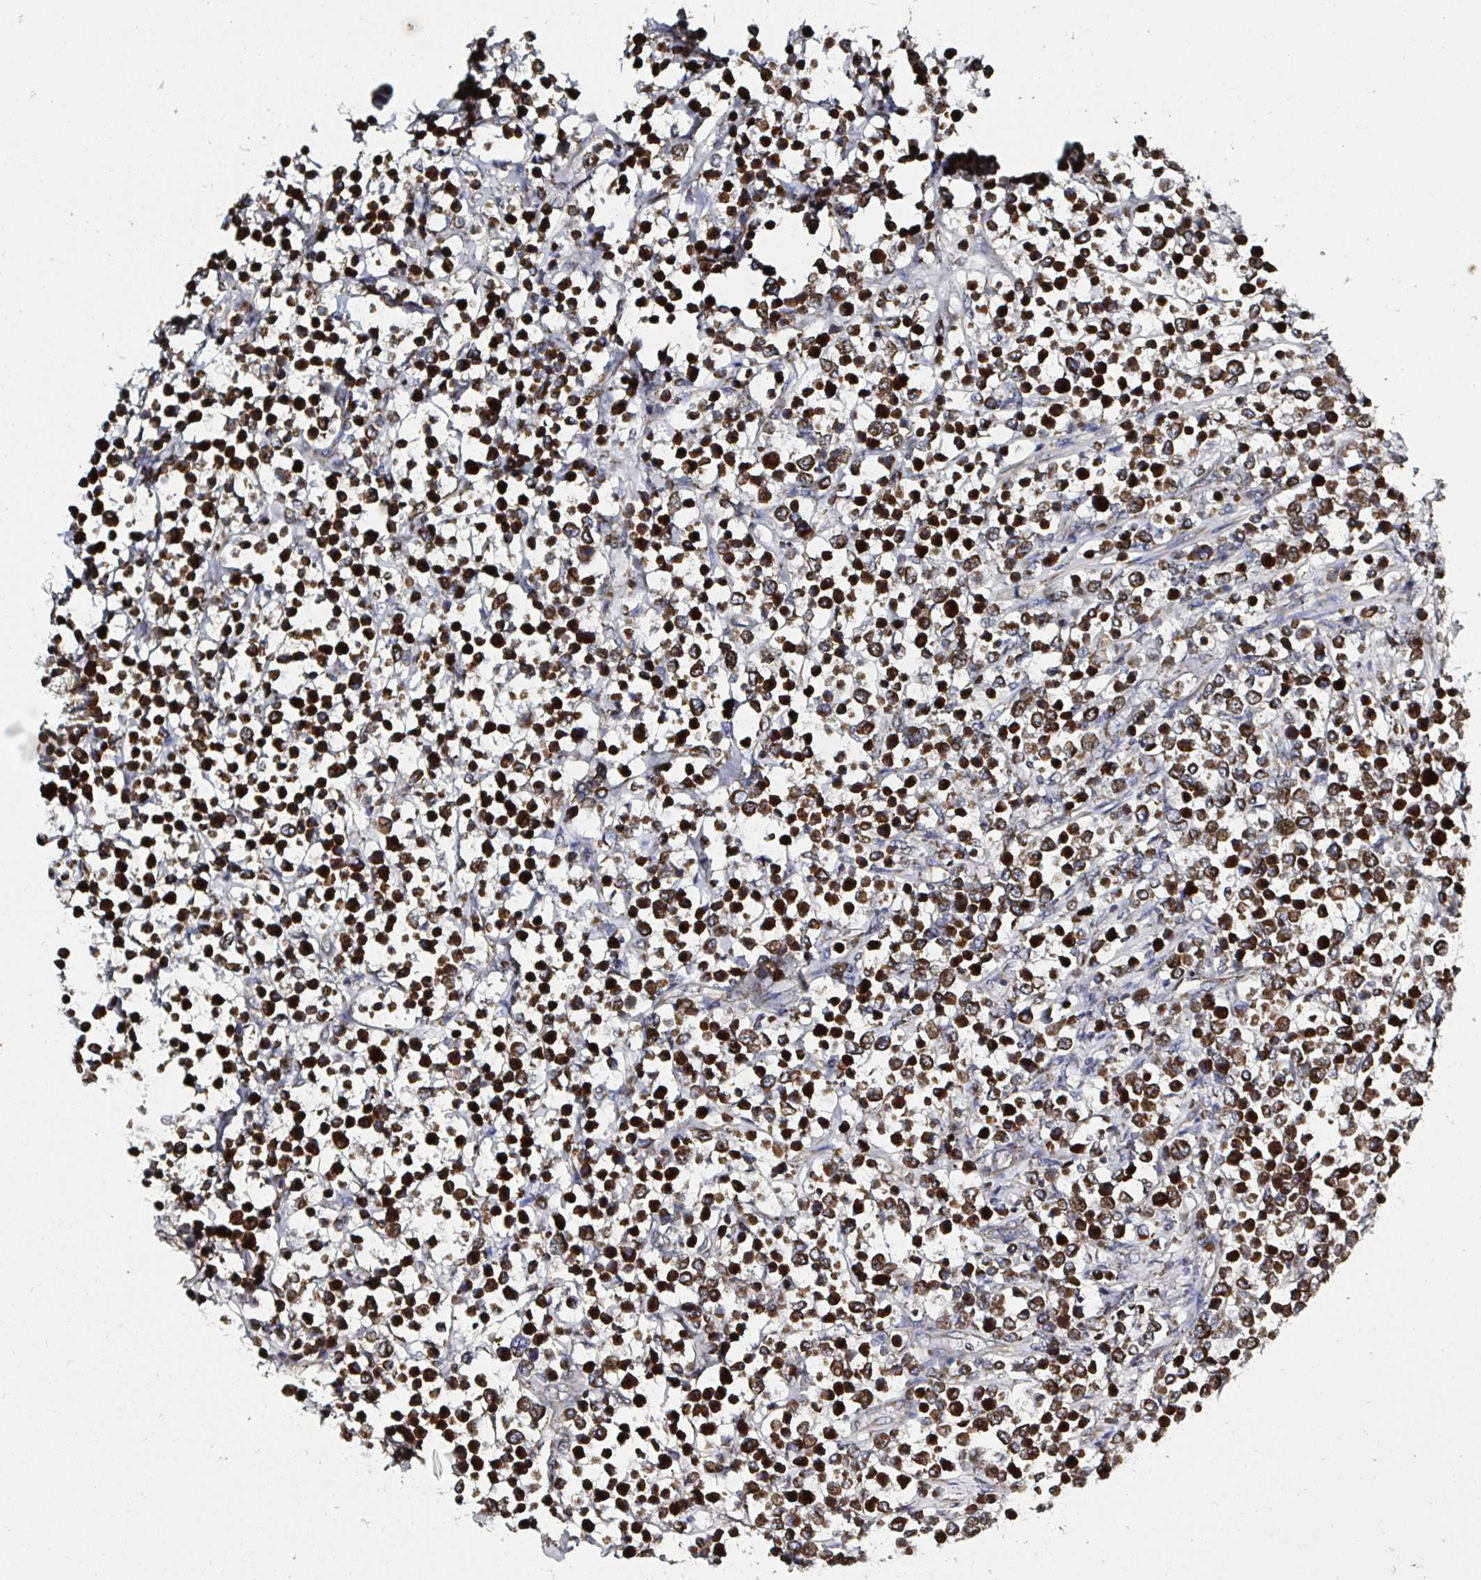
{"staining": {"intensity": "strong", "quantity": ">75%", "location": "cytoplasmic/membranous"}, "tissue": "lymphoma", "cell_type": "Tumor cells", "image_type": "cancer", "snomed": [{"axis": "morphology", "description": "Malignant lymphoma, non-Hodgkin's type, High grade"}, {"axis": "topography", "description": "Soft tissue"}], "caption": "Lymphoma was stained to show a protein in brown. There is high levels of strong cytoplasmic/membranous positivity in about >75% of tumor cells.", "gene": "ATAD3B", "patient": {"sex": "female", "age": 56}}